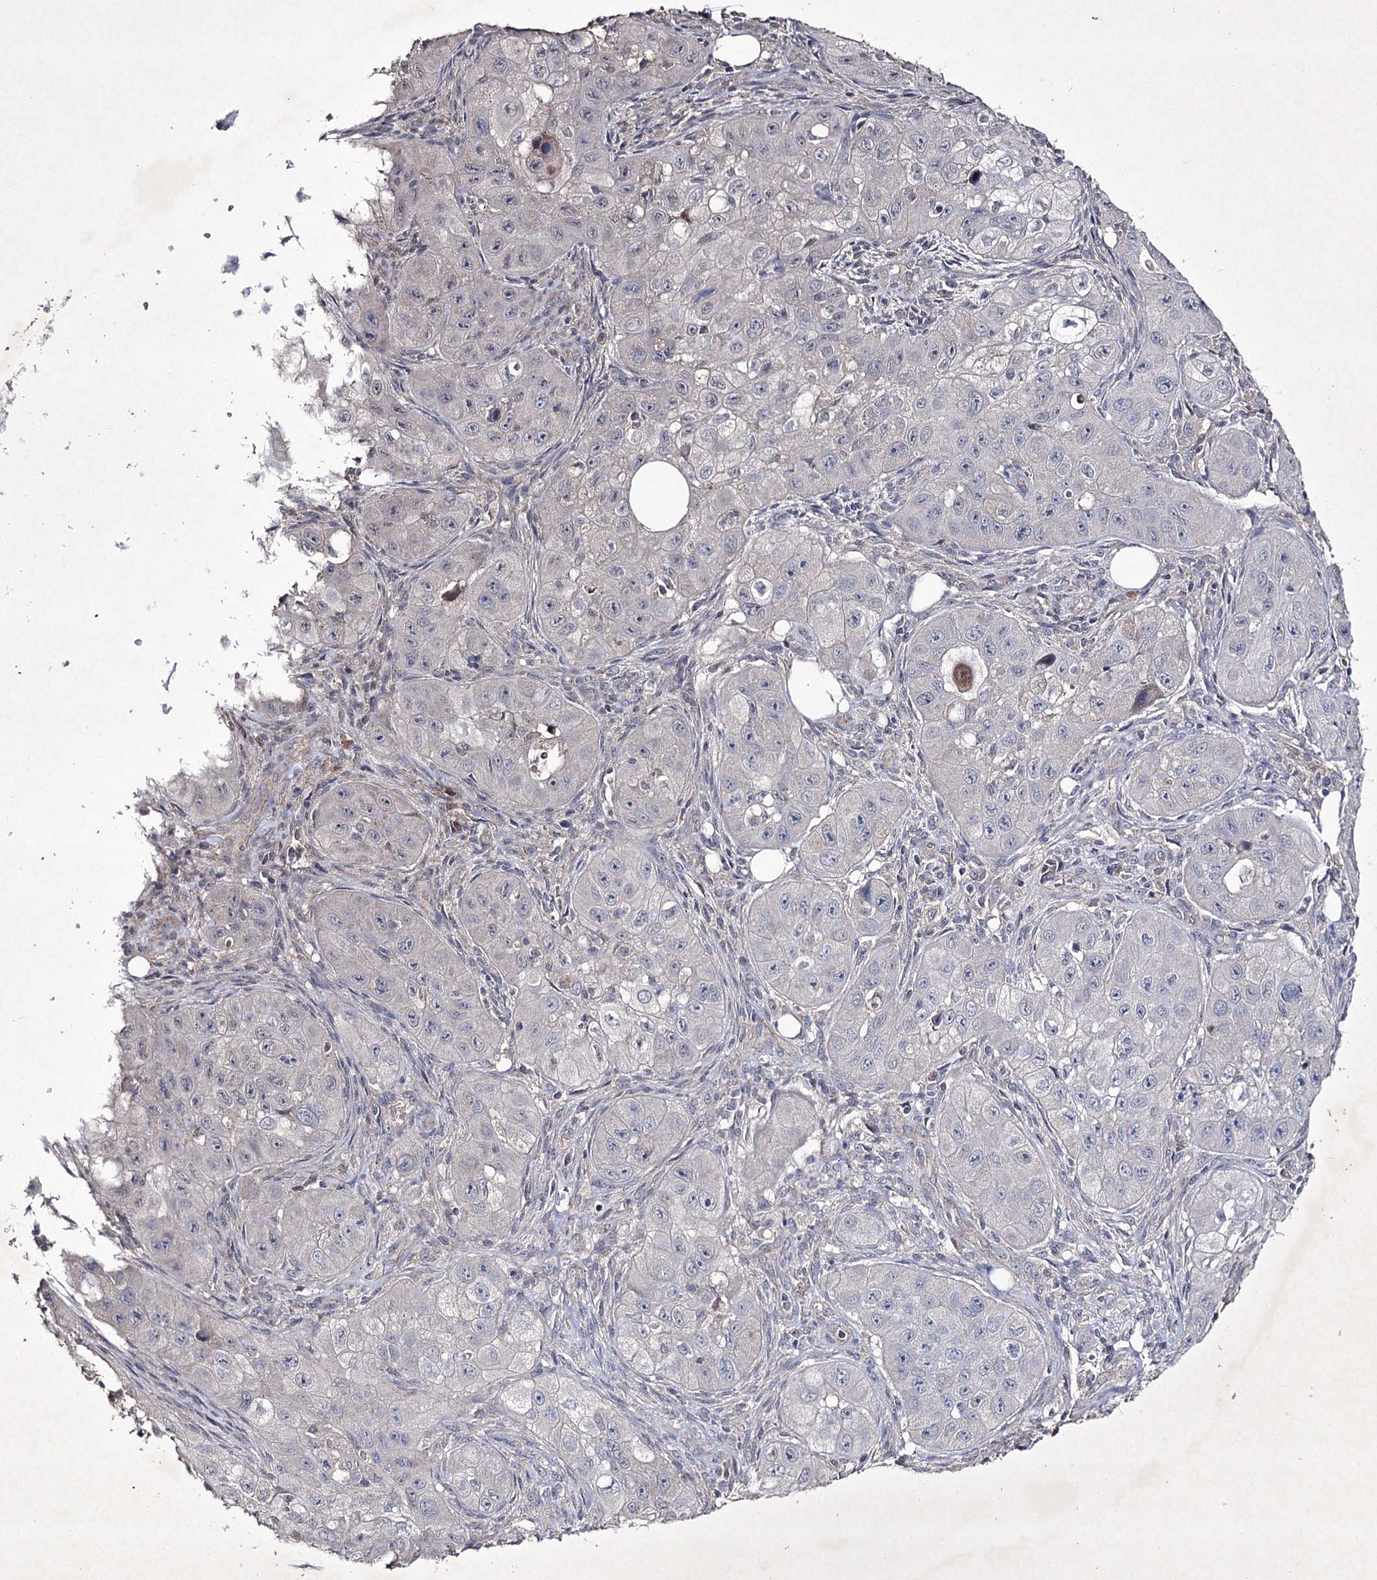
{"staining": {"intensity": "negative", "quantity": "none", "location": "none"}, "tissue": "skin cancer", "cell_type": "Tumor cells", "image_type": "cancer", "snomed": [{"axis": "morphology", "description": "Squamous cell carcinoma, NOS"}, {"axis": "topography", "description": "Skin"}, {"axis": "topography", "description": "Subcutis"}], "caption": "Photomicrograph shows no significant protein positivity in tumor cells of skin cancer (squamous cell carcinoma).", "gene": "SEMA4G", "patient": {"sex": "male", "age": 73}}